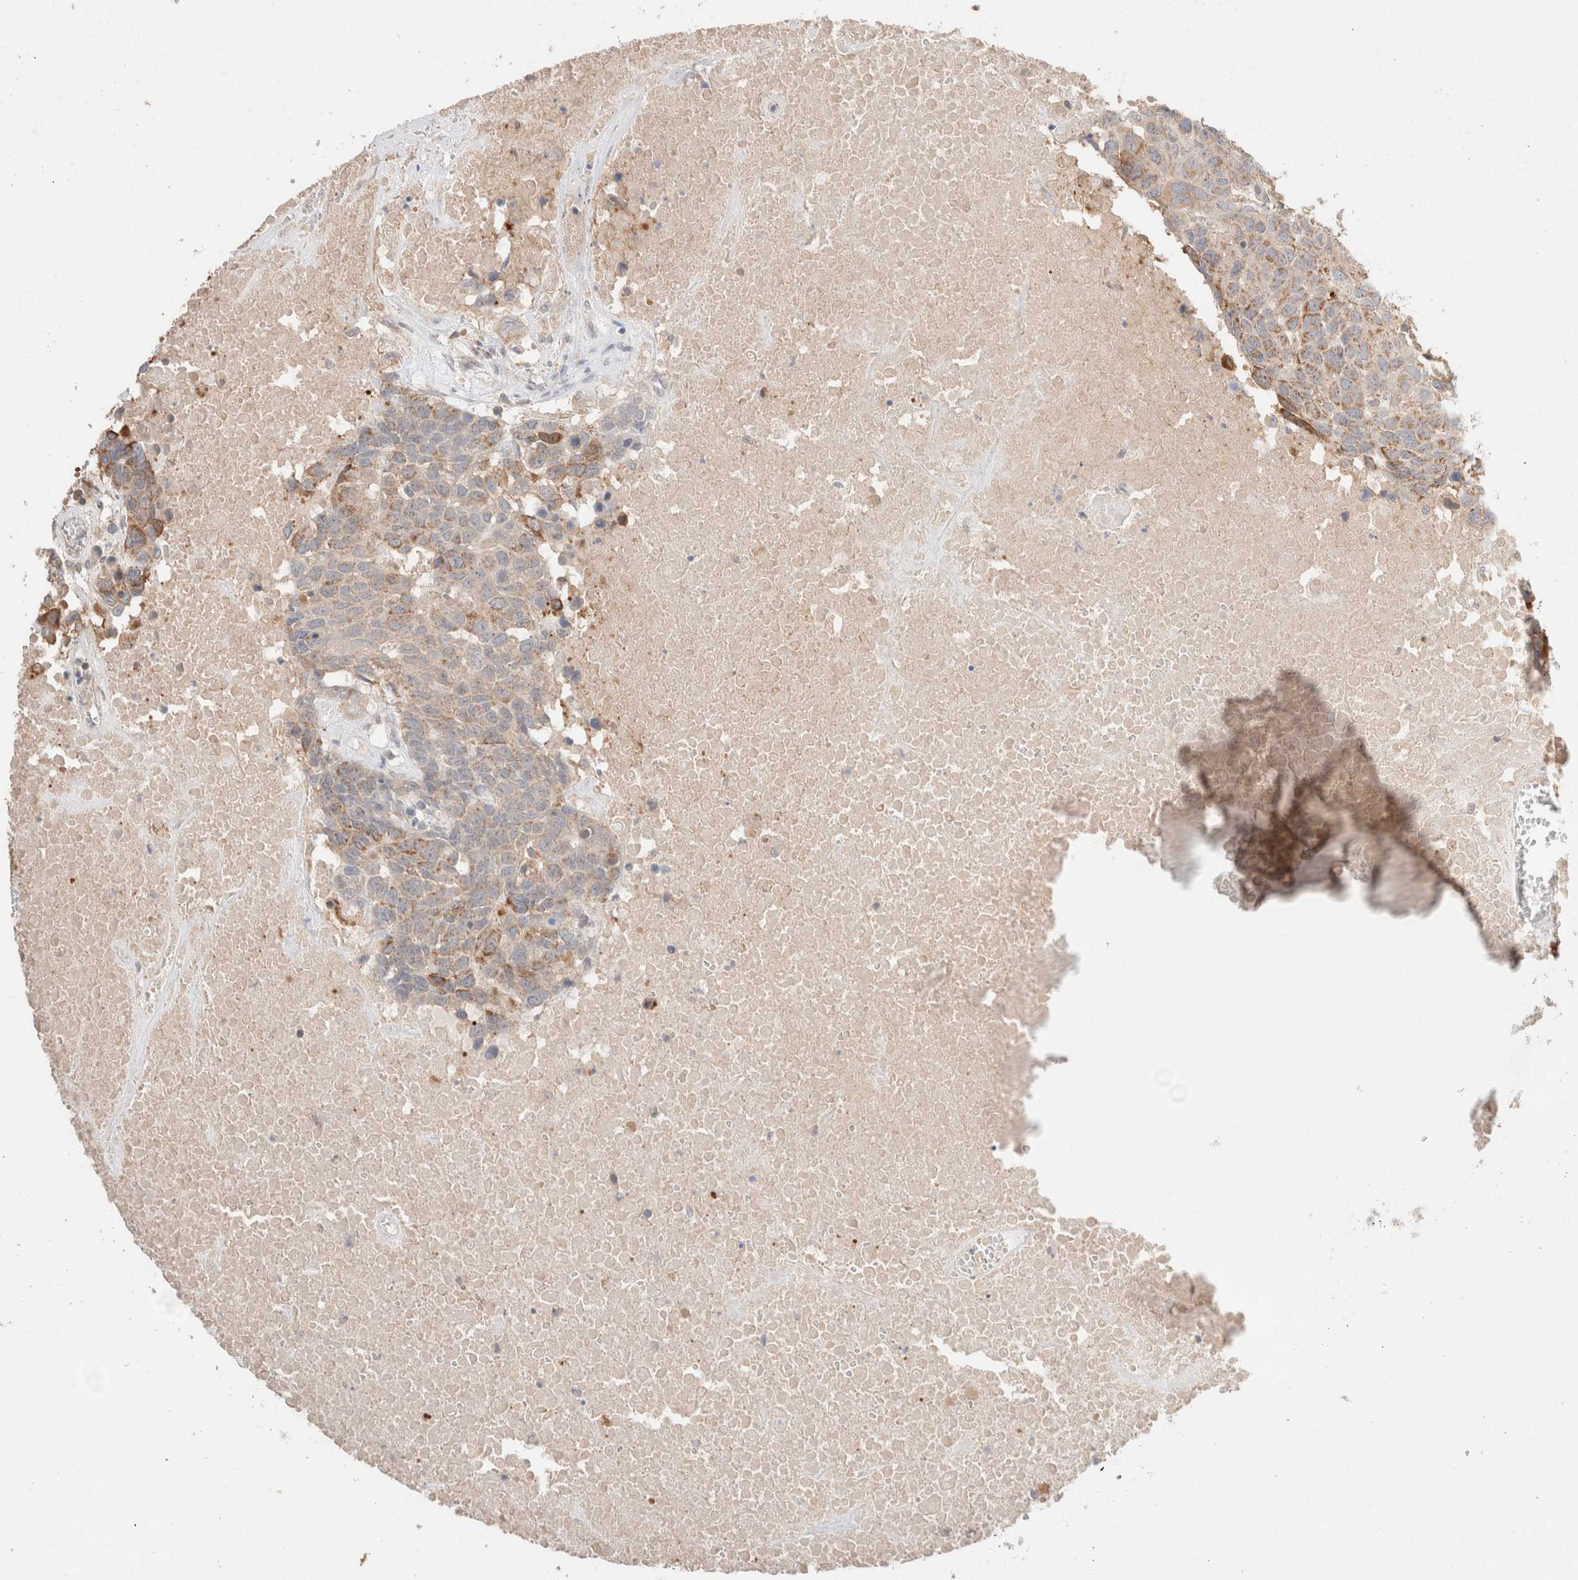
{"staining": {"intensity": "moderate", "quantity": "25%-75%", "location": "cytoplasmic/membranous"}, "tissue": "head and neck cancer", "cell_type": "Tumor cells", "image_type": "cancer", "snomed": [{"axis": "morphology", "description": "Squamous cell carcinoma, NOS"}, {"axis": "topography", "description": "Head-Neck"}], "caption": "Tumor cells display medium levels of moderate cytoplasmic/membranous positivity in approximately 25%-75% of cells in human head and neck cancer. (Brightfield microscopy of DAB IHC at high magnification).", "gene": "TRIM41", "patient": {"sex": "male", "age": 66}}